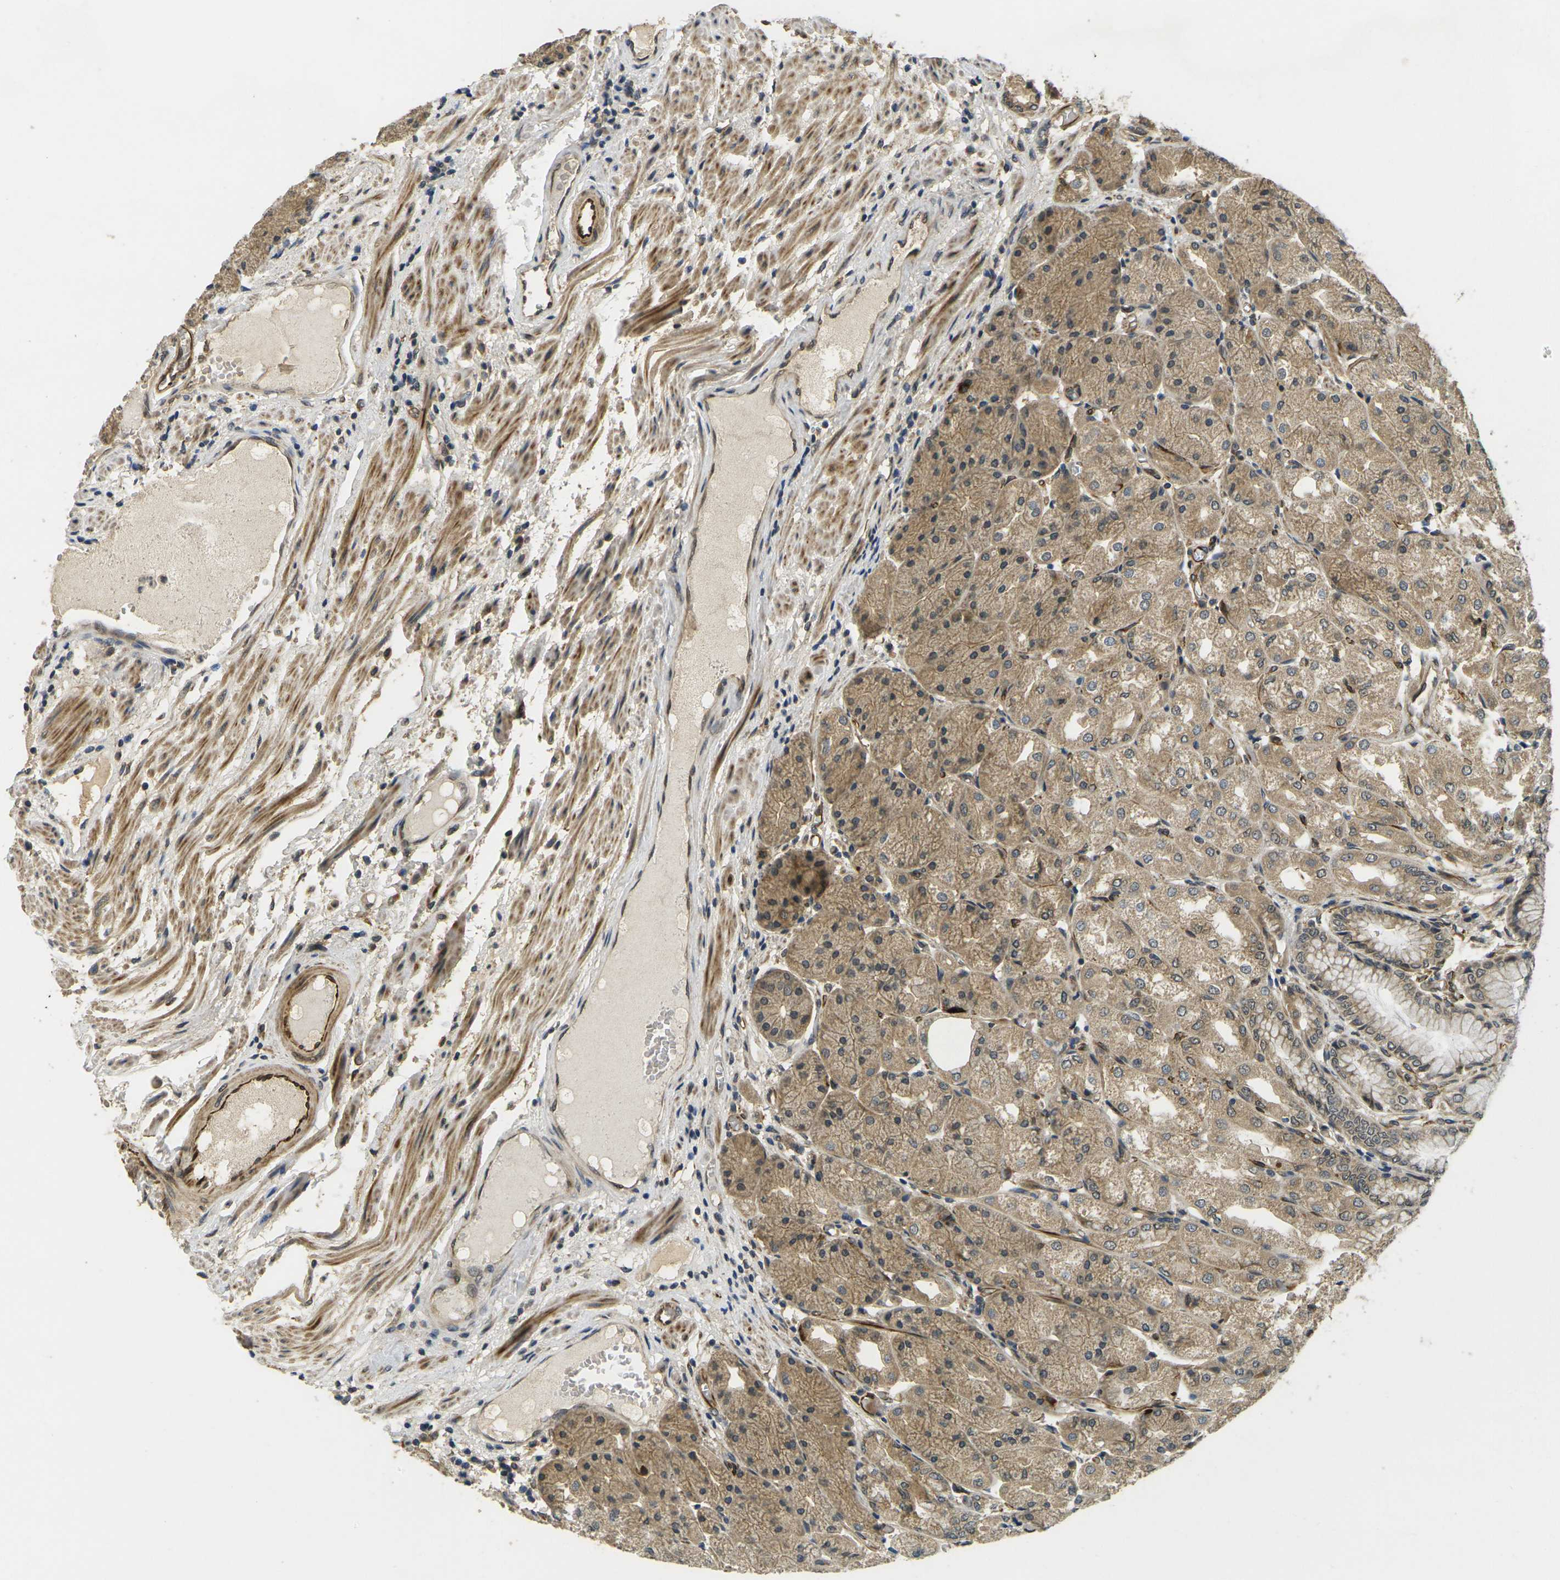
{"staining": {"intensity": "moderate", "quantity": ">75%", "location": "cytoplasmic/membranous"}, "tissue": "stomach", "cell_type": "Glandular cells", "image_type": "normal", "snomed": [{"axis": "morphology", "description": "Normal tissue, NOS"}, {"axis": "topography", "description": "Stomach, upper"}], "caption": "Immunohistochemical staining of benign stomach exhibits moderate cytoplasmic/membranous protein positivity in about >75% of glandular cells.", "gene": "FUT11", "patient": {"sex": "male", "age": 72}}